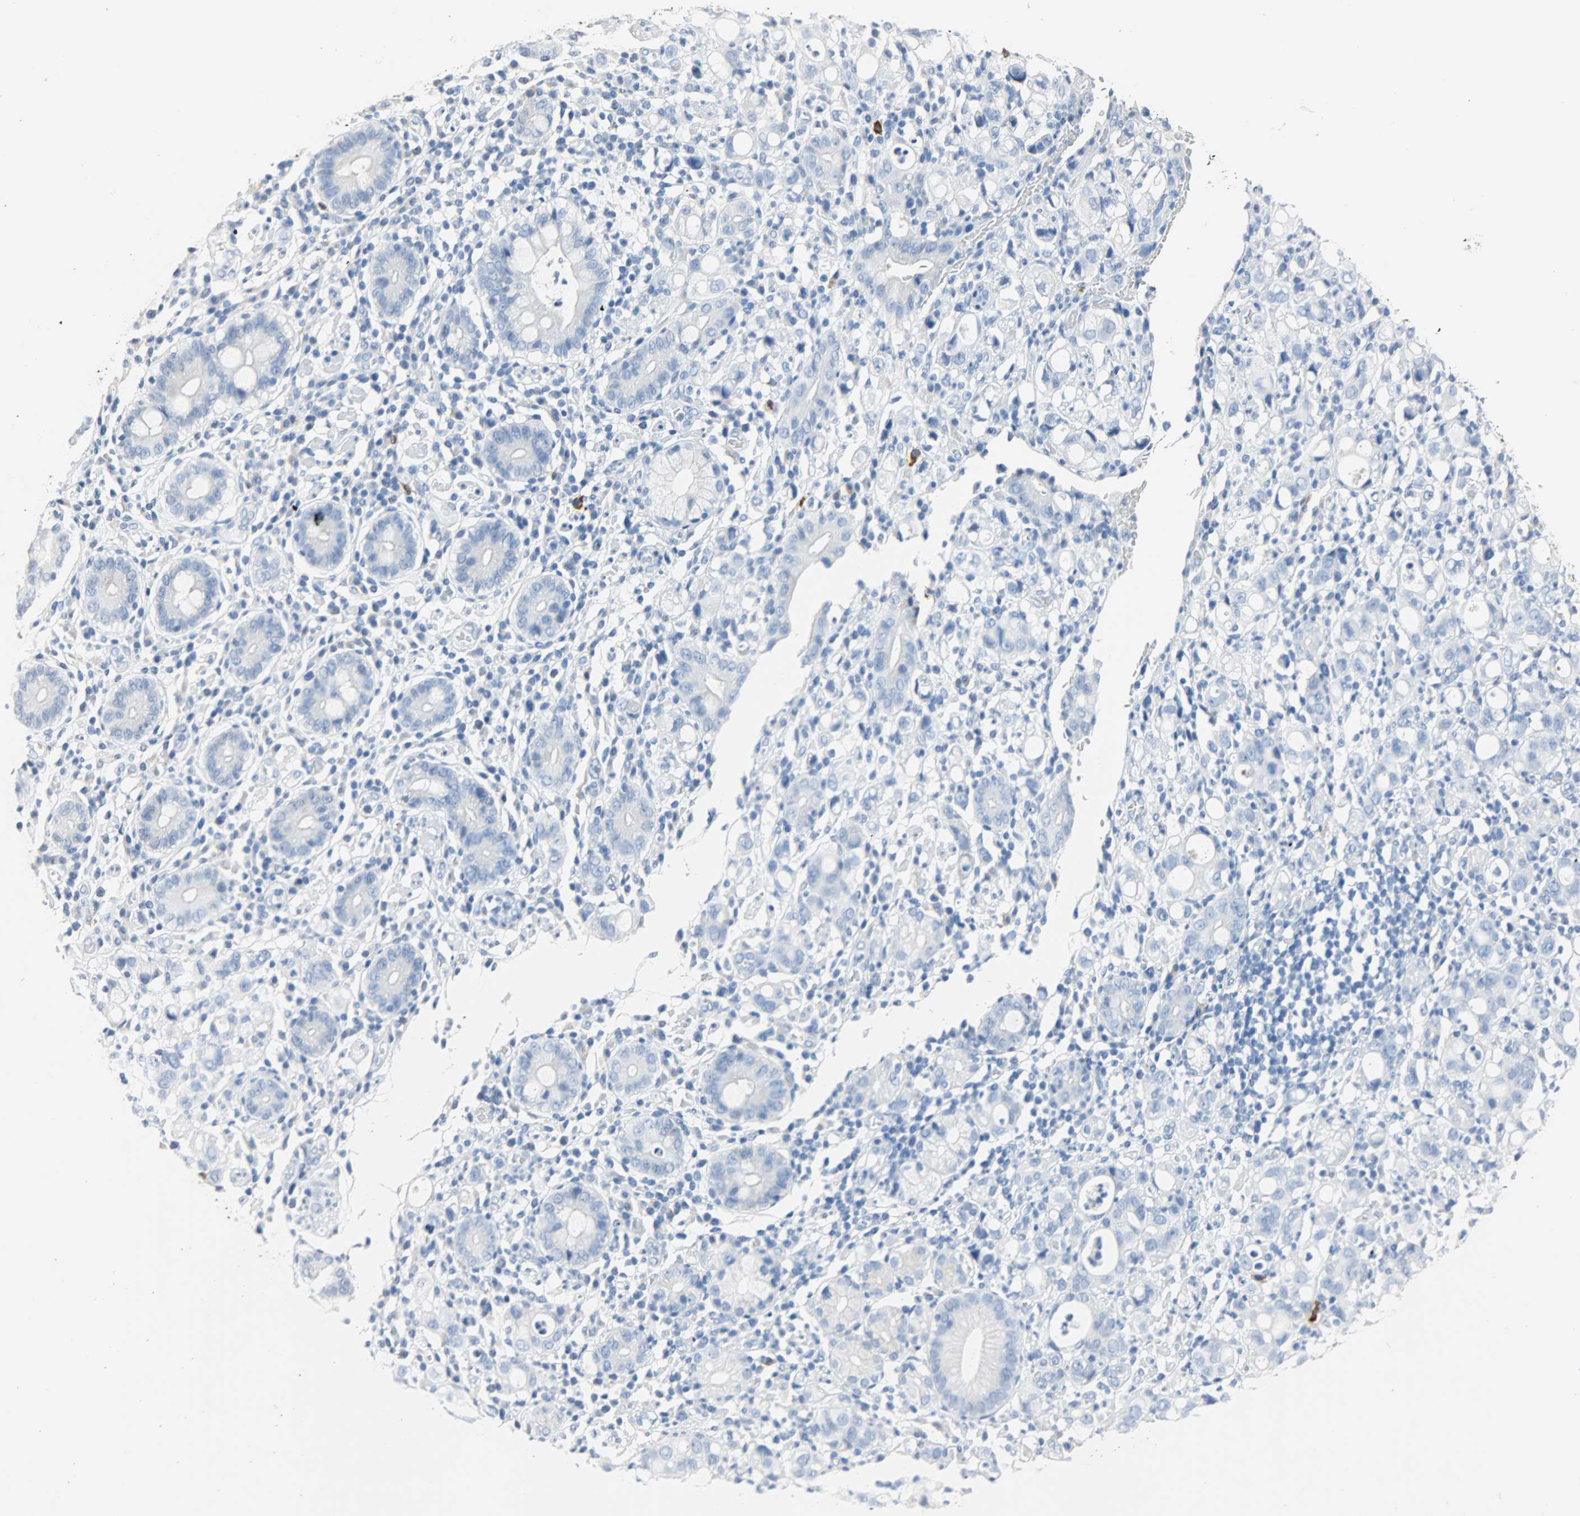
{"staining": {"intensity": "negative", "quantity": "none", "location": "none"}, "tissue": "stomach cancer", "cell_type": "Tumor cells", "image_type": "cancer", "snomed": [{"axis": "morphology", "description": "Adenocarcinoma, NOS"}, {"axis": "topography", "description": "Stomach"}], "caption": "There is no significant positivity in tumor cells of stomach cancer.", "gene": "CA3", "patient": {"sex": "female", "age": 75}}